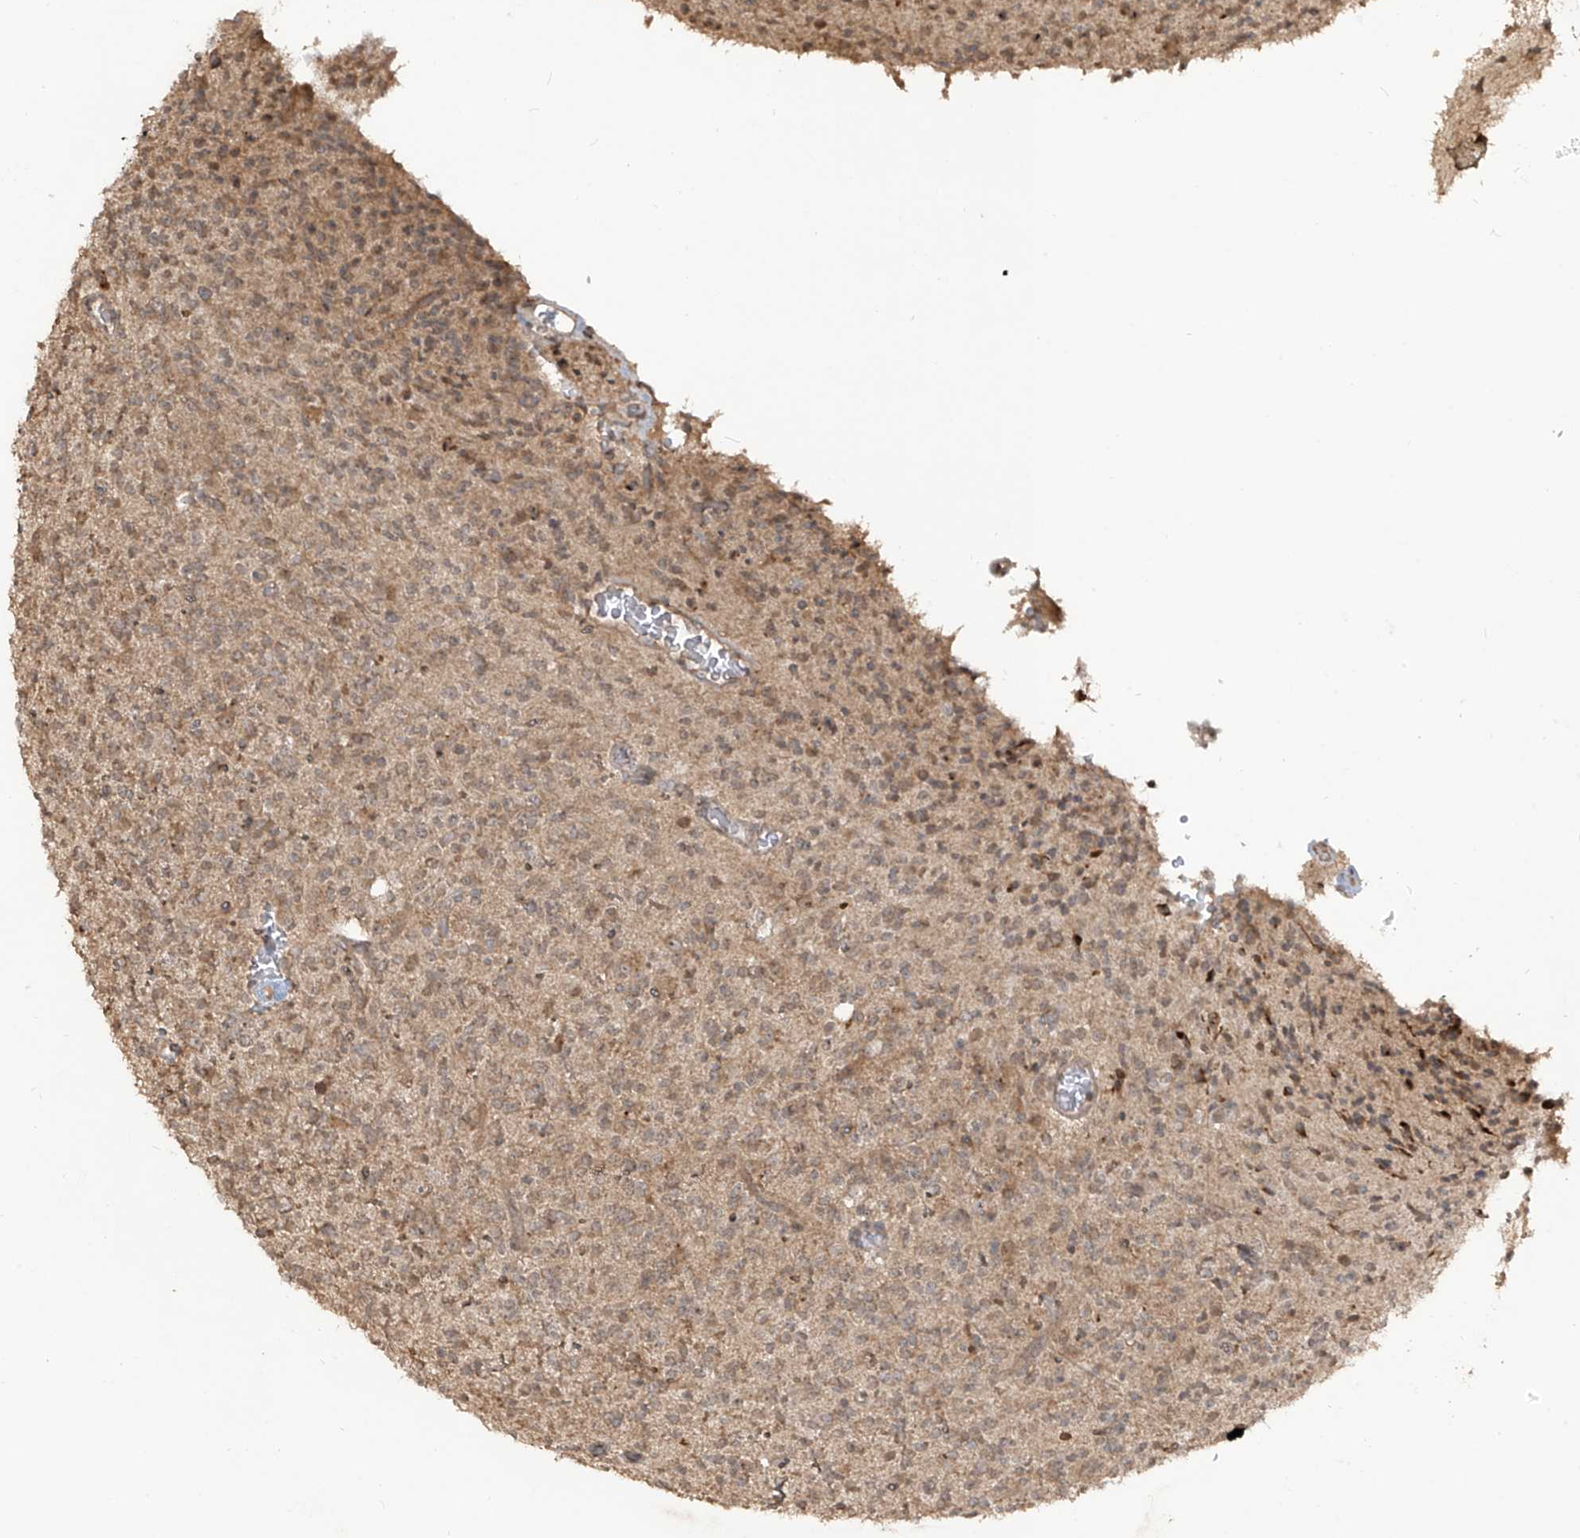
{"staining": {"intensity": "weak", "quantity": ">75%", "location": "cytoplasmic/membranous"}, "tissue": "glioma", "cell_type": "Tumor cells", "image_type": "cancer", "snomed": [{"axis": "morphology", "description": "Glioma, malignant, High grade"}, {"axis": "topography", "description": "Brain"}], "caption": "Immunohistochemistry (IHC) (DAB (3,3'-diaminobenzidine)) staining of glioma shows weak cytoplasmic/membranous protein positivity in about >75% of tumor cells.", "gene": "CARF", "patient": {"sex": "male", "age": 34}}